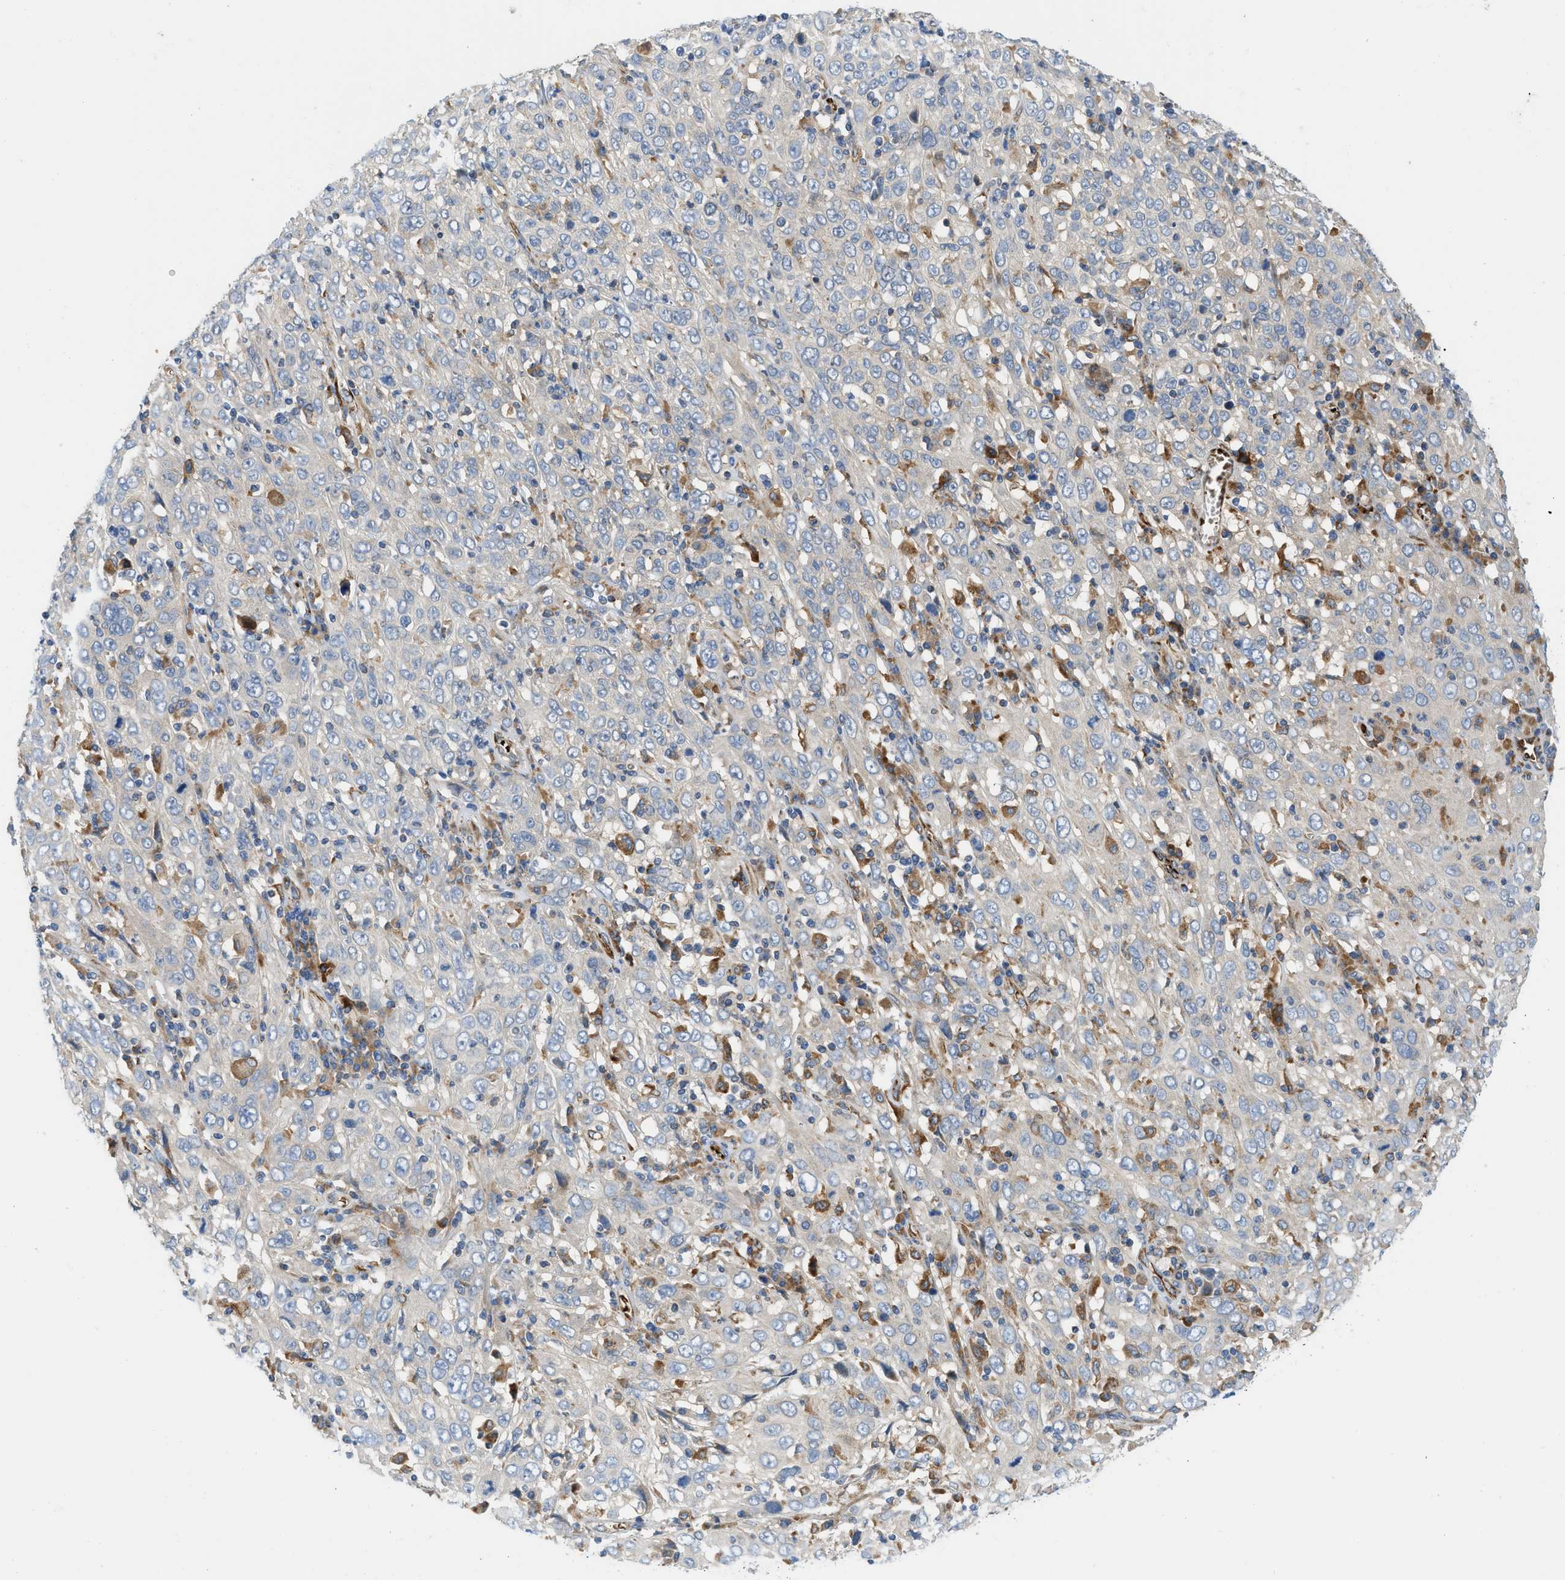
{"staining": {"intensity": "negative", "quantity": "none", "location": "none"}, "tissue": "cervical cancer", "cell_type": "Tumor cells", "image_type": "cancer", "snomed": [{"axis": "morphology", "description": "Squamous cell carcinoma, NOS"}, {"axis": "topography", "description": "Cervix"}], "caption": "Immunohistochemical staining of cervical cancer shows no significant expression in tumor cells.", "gene": "ZNF831", "patient": {"sex": "female", "age": 46}}